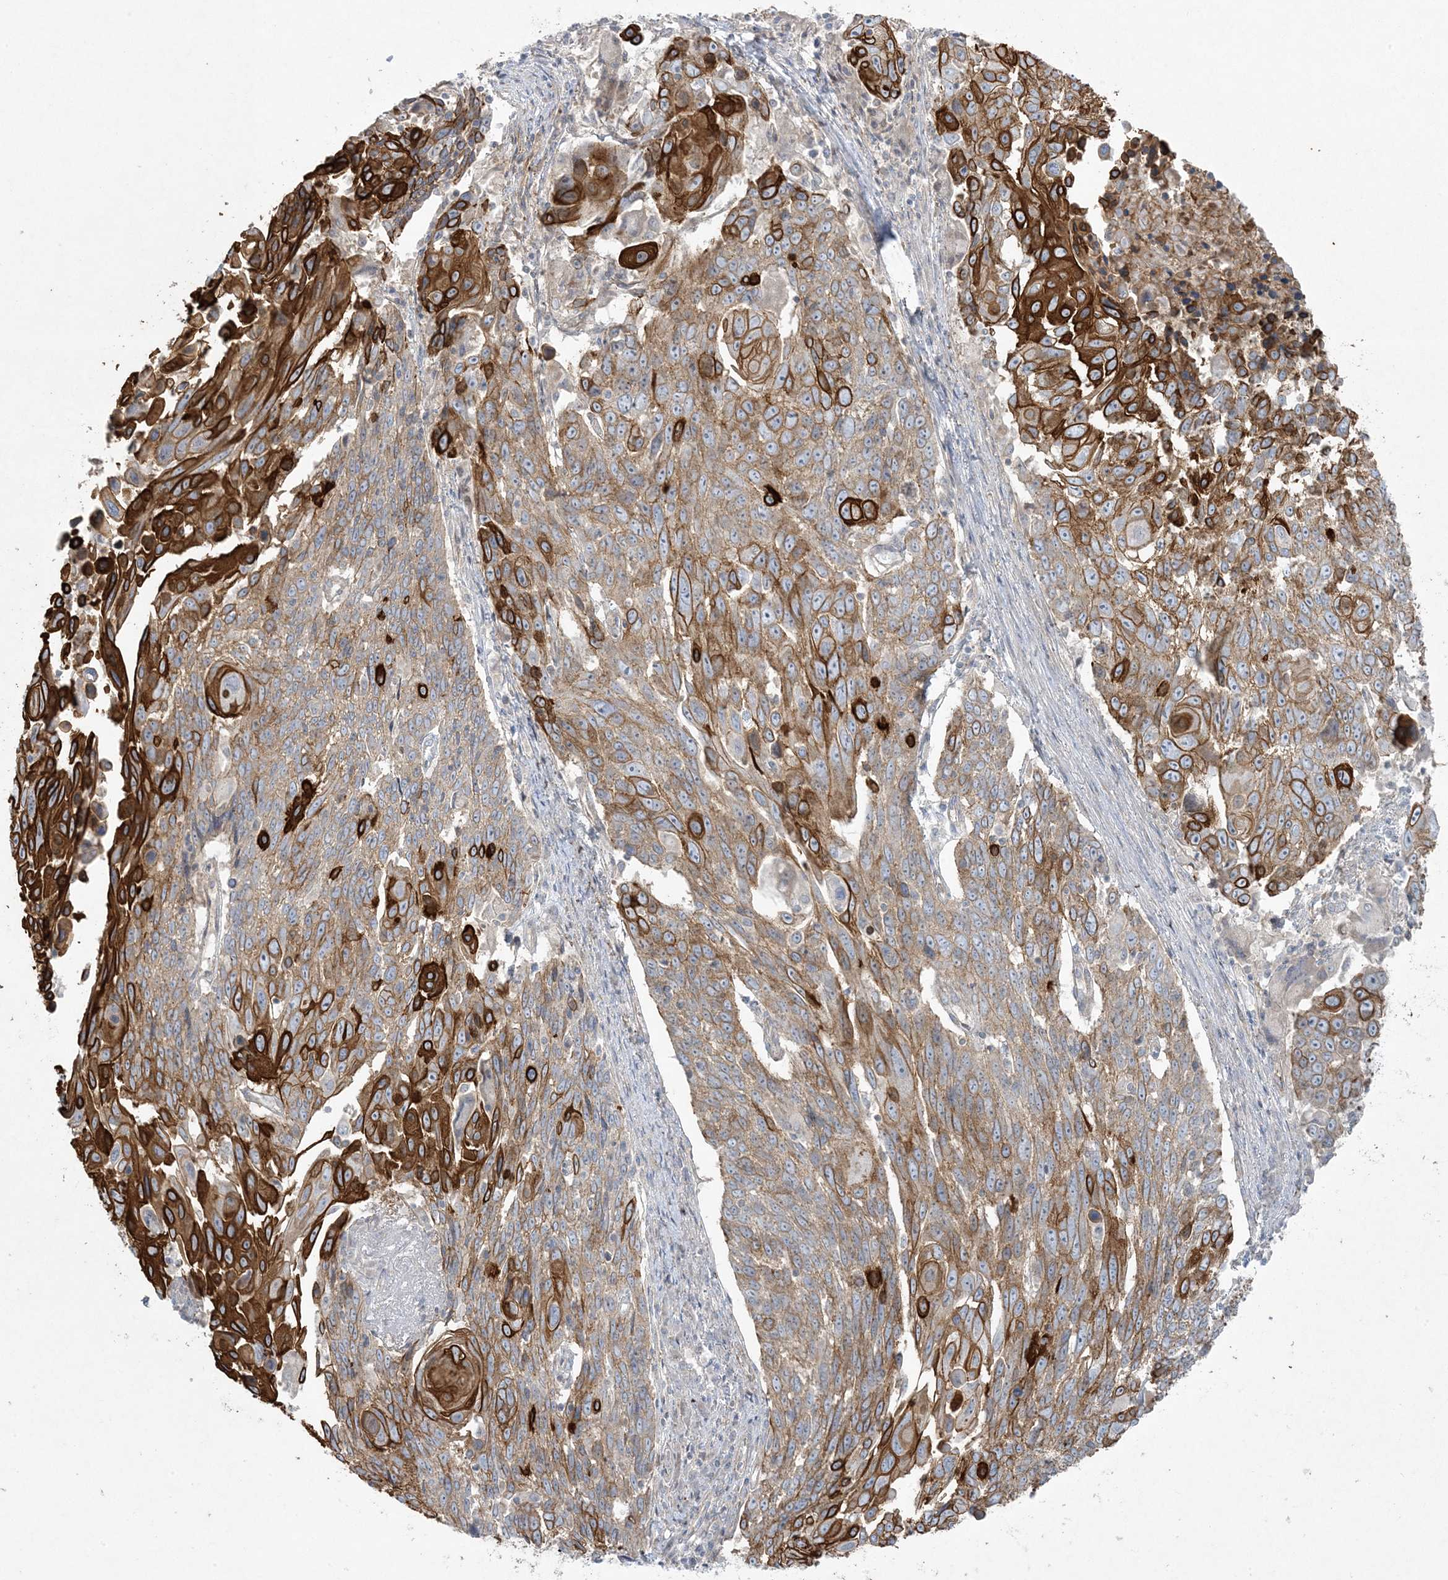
{"staining": {"intensity": "strong", "quantity": "25%-75%", "location": "cytoplasmic/membranous"}, "tissue": "lung cancer", "cell_type": "Tumor cells", "image_type": "cancer", "snomed": [{"axis": "morphology", "description": "Squamous cell carcinoma, NOS"}, {"axis": "topography", "description": "Lung"}], "caption": "Immunohistochemistry (IHC) of human lung squamous cell carcinoma displays high levels of strong cytoplasmic/membranous positivity in about 25%-75% of tumor cells.", "gene": "PIK3R4", "patient": {"sex": "male", "age": 66}}